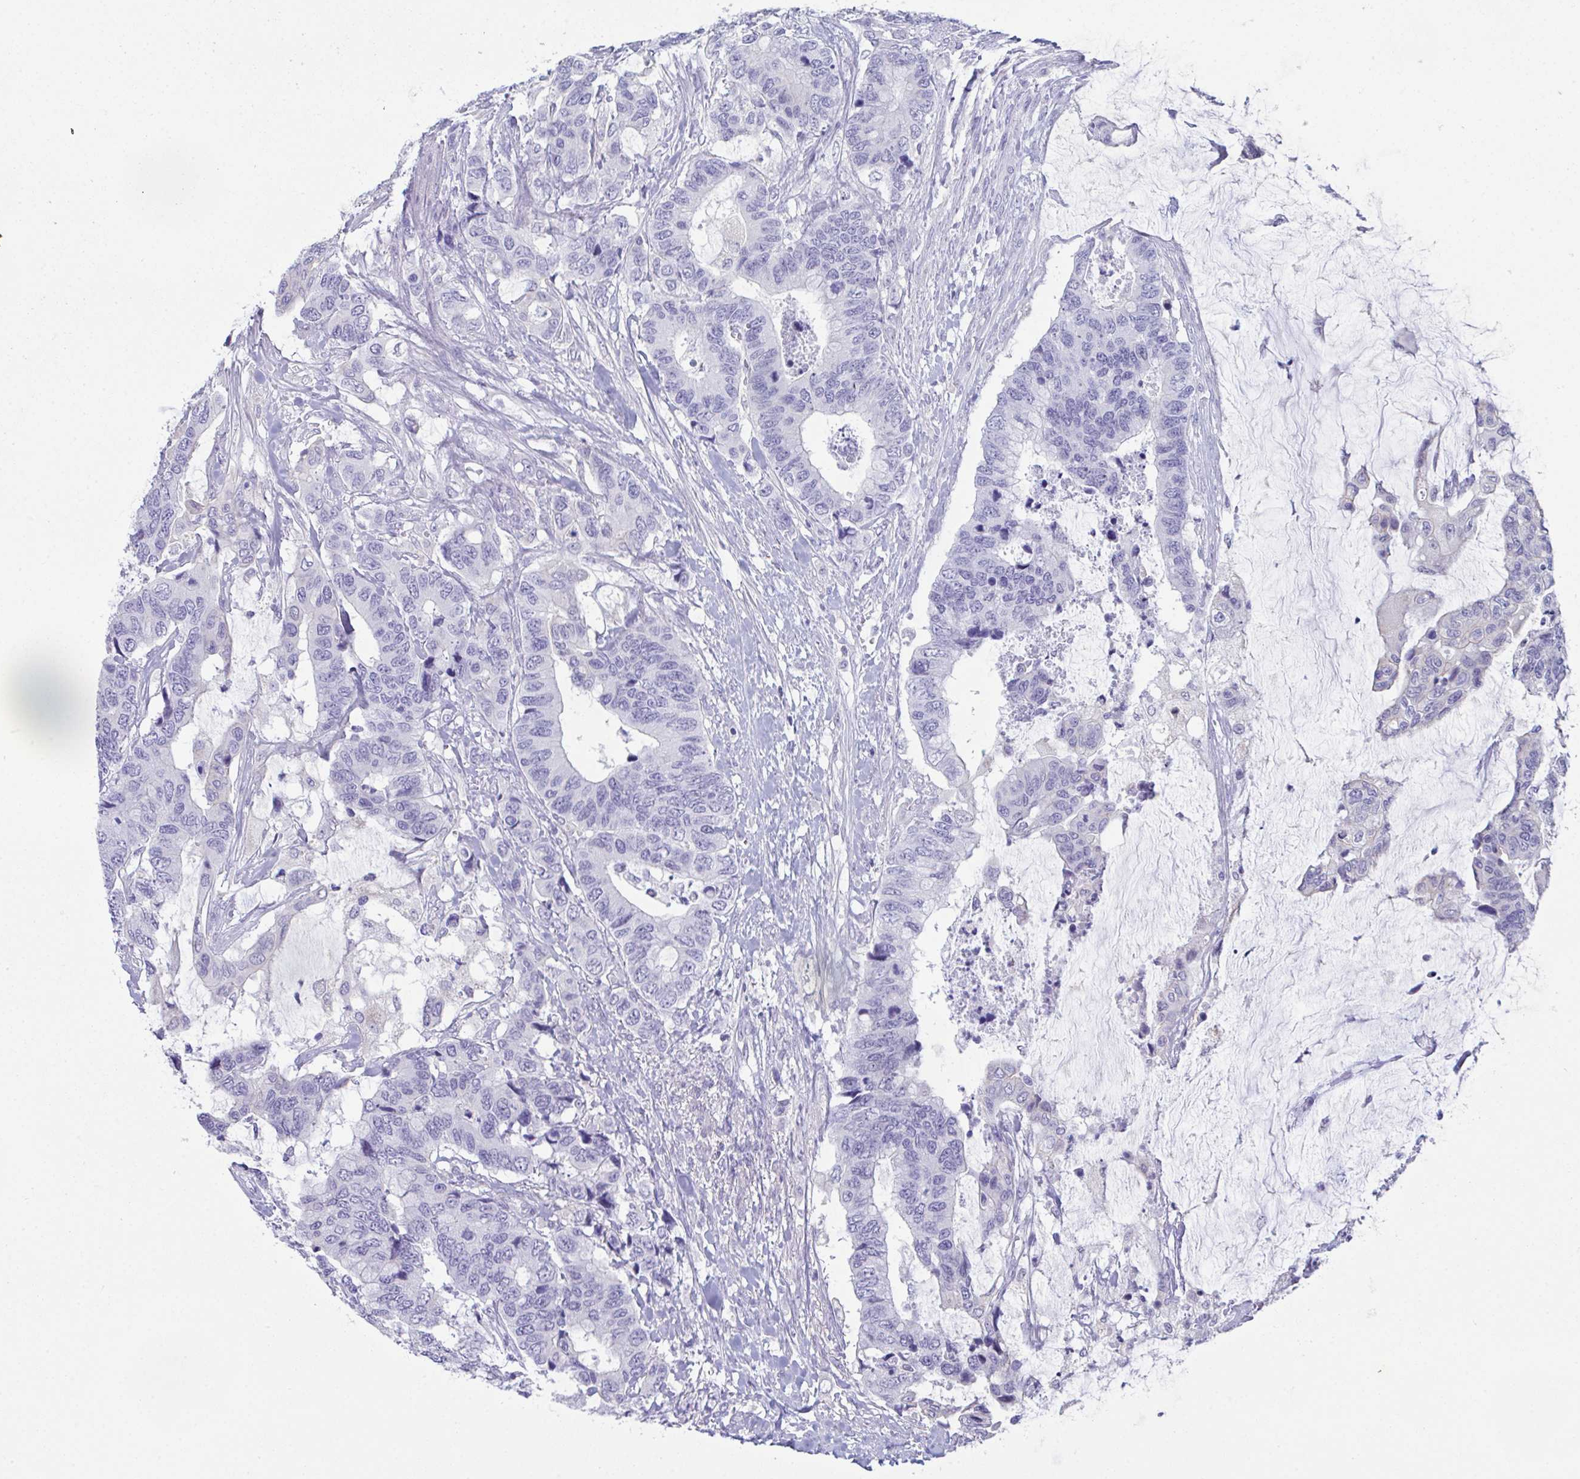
{"staining": {"intensity": "negative", "quantity": "none", "location": "none"}, "tissue": "colorectal cancer", "cell_type": "Tumor cells", "image_type": "cancer", "snomed": [{"axis": "morphology", "description": "Adenocarcinoma, NOS"}, {"axis": "topography", "description": "Rectum"}], "caption": "This is an IHC micrograph of colorectal cancer (adenocarcinoma). There is no expression in tumor cells.", "gene": "ATP6V0D2", "patient": {"sex": "female", "age": 59}}